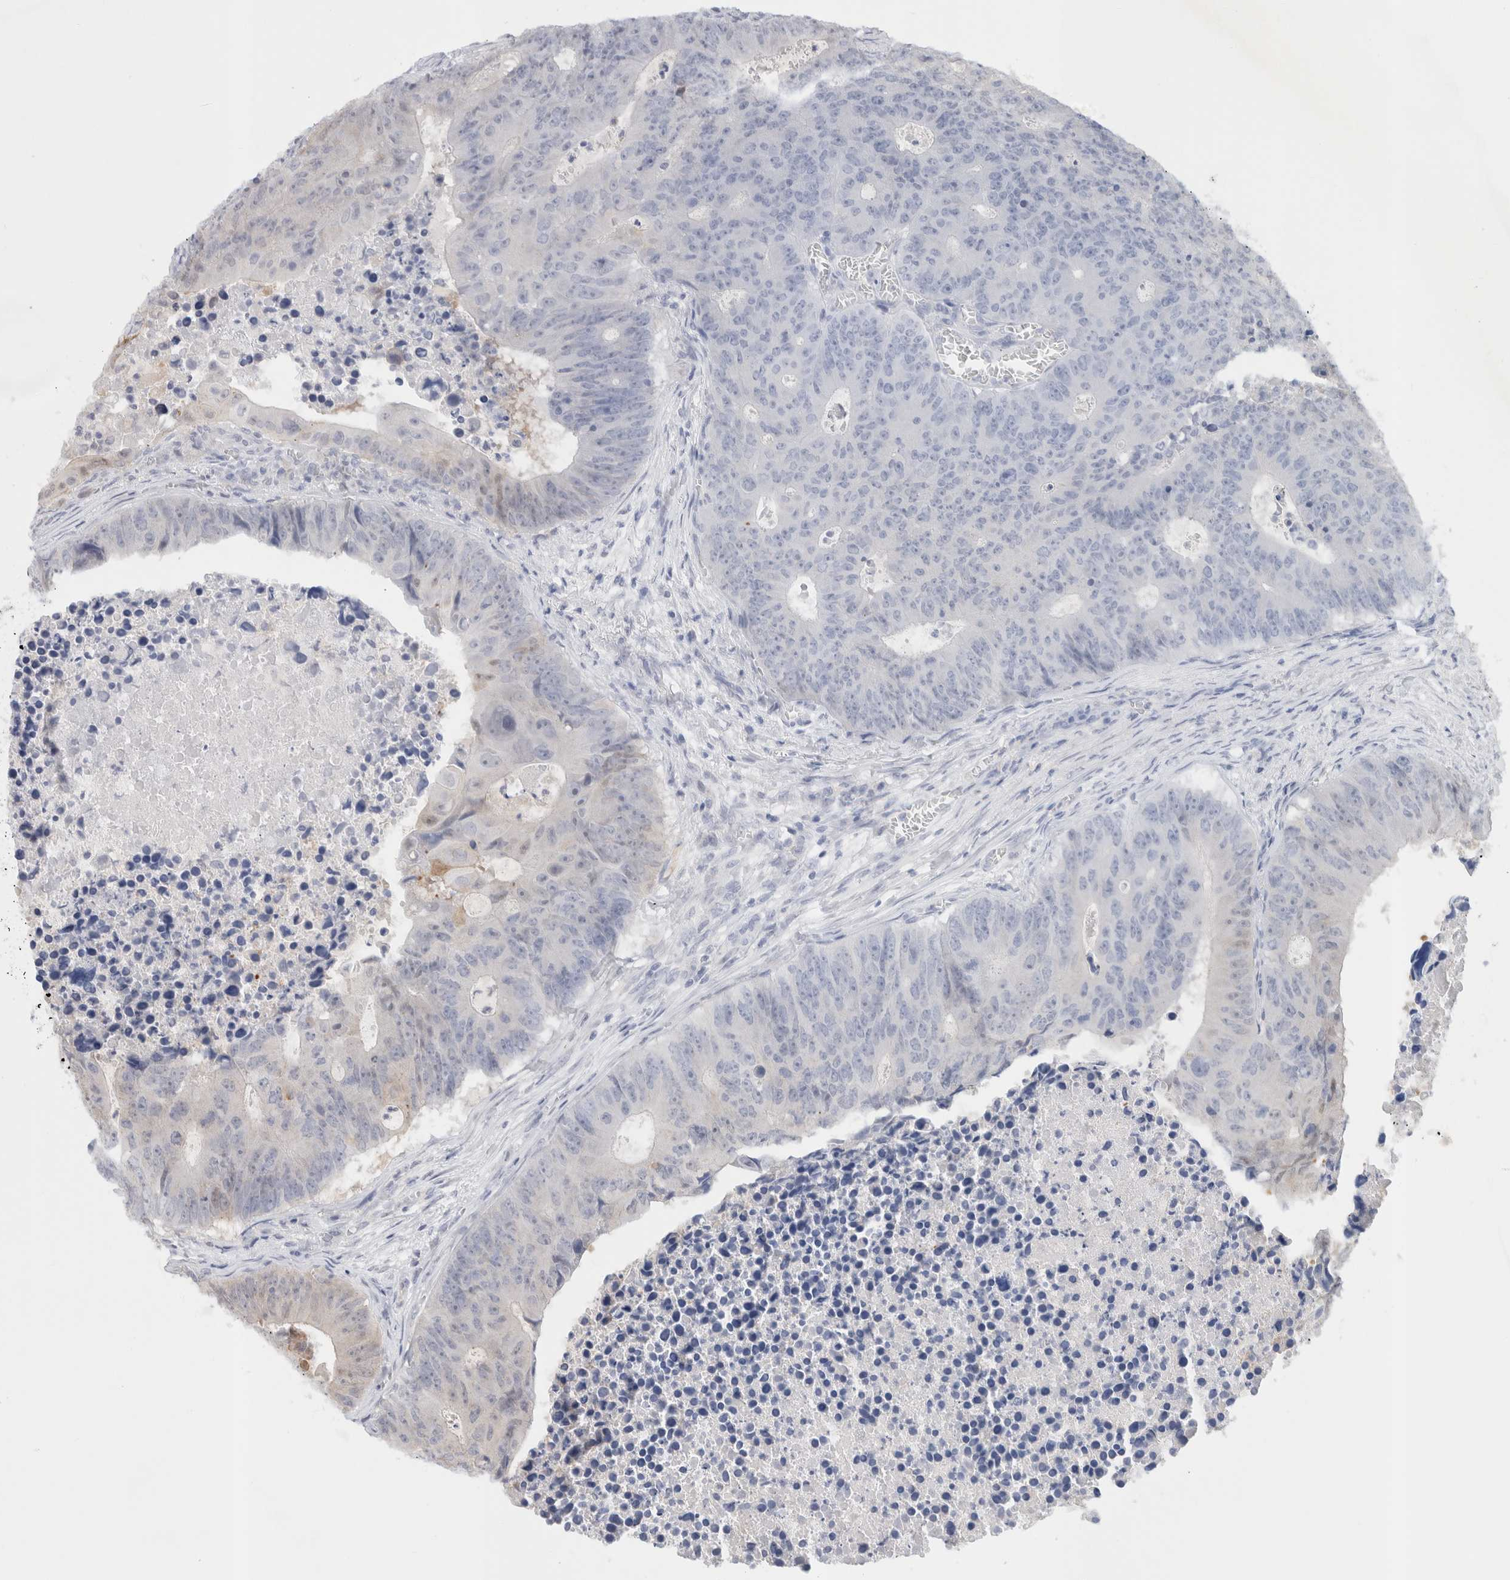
{"staining": {"intensity": "weak", "quantity": "<25%", "location": "cytoplasmic/membranous,nuclear"}, "tissue": "colorectal cancer", "cell_type": "Tumor cells", "image_type": "cancer", "snomed": [{"axis": "morphology", "description": "Adenocarcinoma, NOS"}, {"axis": "topography", "description": "Colon"}], "caption": "The micrograph exhibits no staining of tumor cells in colorectal cancer (adenocarcinoma).", "gene": "OTUD6B", "patient": {"sex": "male", "age": 87}}